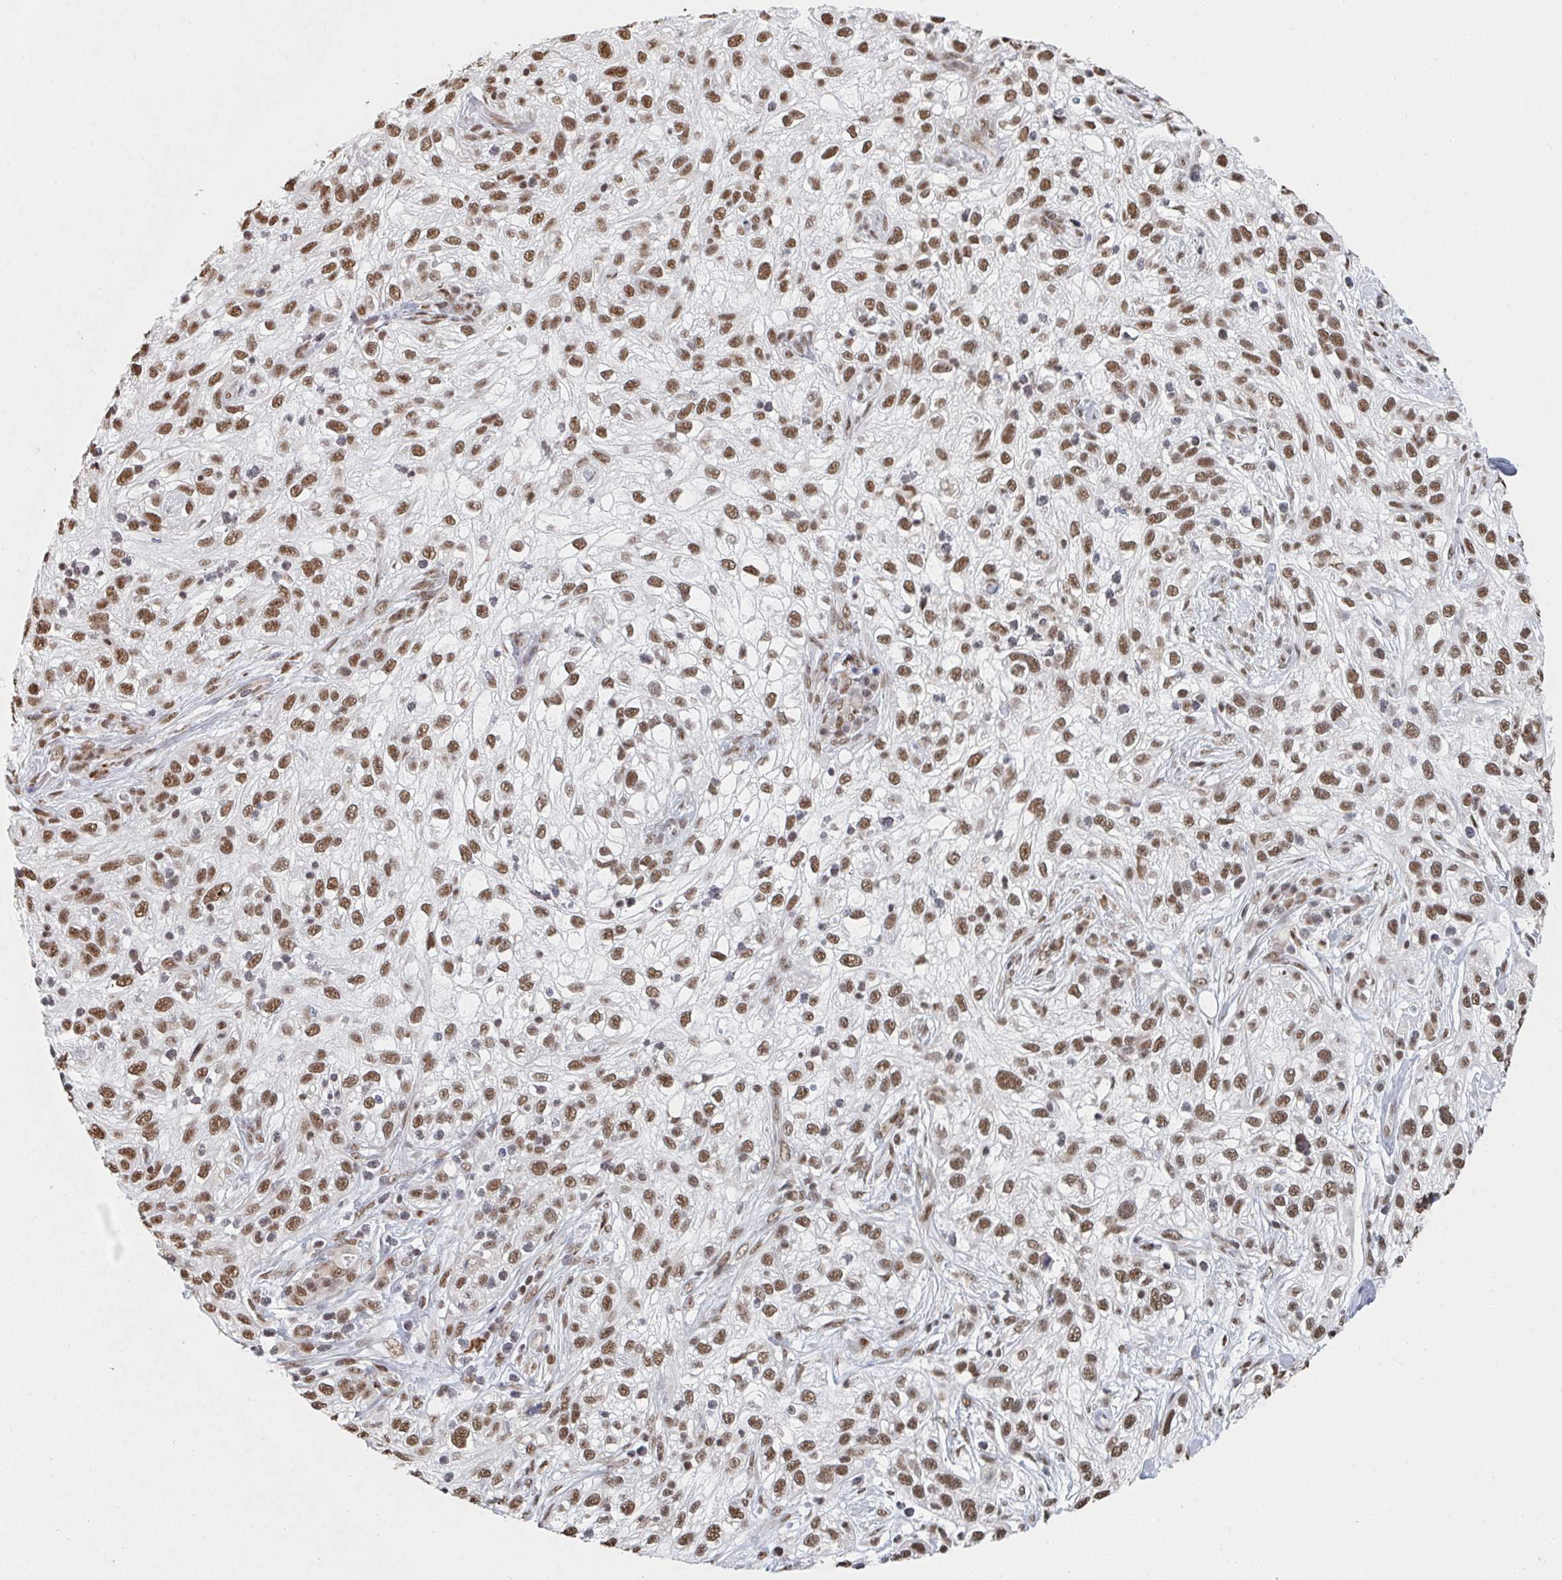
{"staining": {"intensity": "moderate", "quantity": ">75%", "location": "nuclear"}, "tissue": "skin cancer", "cell_type": "Tumor cells", "image_type": "cancer", "snomed": [{"axis": "morphology", "description": "Squamous cell carcinoma, NOS"}, {"axis": "topography", "description": "Skin"}], "caption": "Skin cancer (squamous cell carcinoma) stained for a protein (brown) demonstrates moderate nuclear positive staining in approximately >75% of tumor cells.", "gene": "MBNL1", "patient": {"sex": "male", "age": 82}}